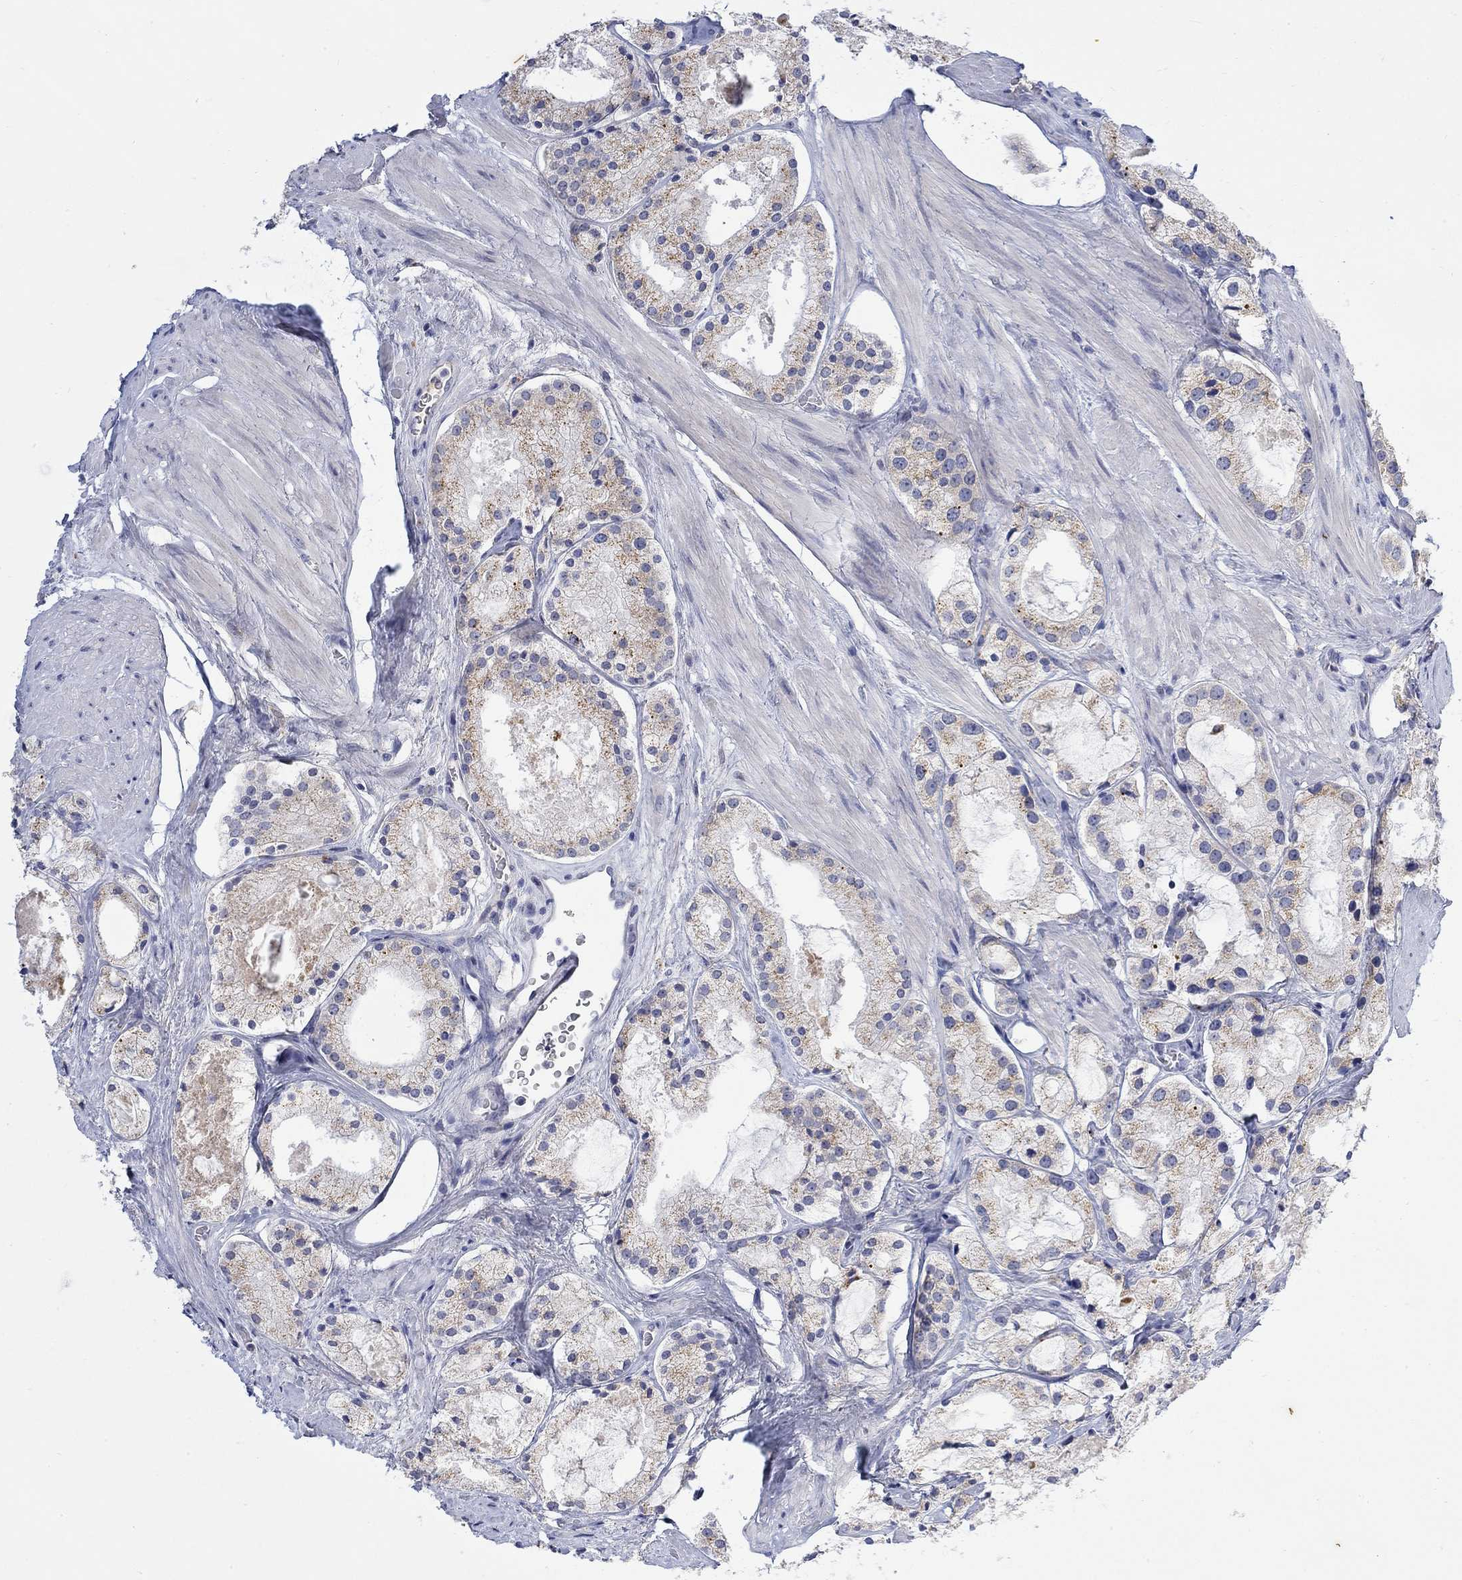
{"staining": {"intensity": "moderate", "quantity": "<25%", "location": "cytoplasmic/membranous"}, "tissue": "prostate cancer", "cell_type": "Tumor cells", "image_type": "cancer", "snomed": [{"axis": "morphology", "description": "Adenocarcinoma, NOS"}, {"axis": "morphology", "description": "Adenocarcinoma, High grade"}, {"axis": "topography", "description": "Prostate"}], "caption": "Prostate cancer (high-grade adenocarcinoma) stained with a protein marker reveals moderate staining in tumor cells.", "gene": "FNDC5", "patient": {"sex": "male", "age": 64}}